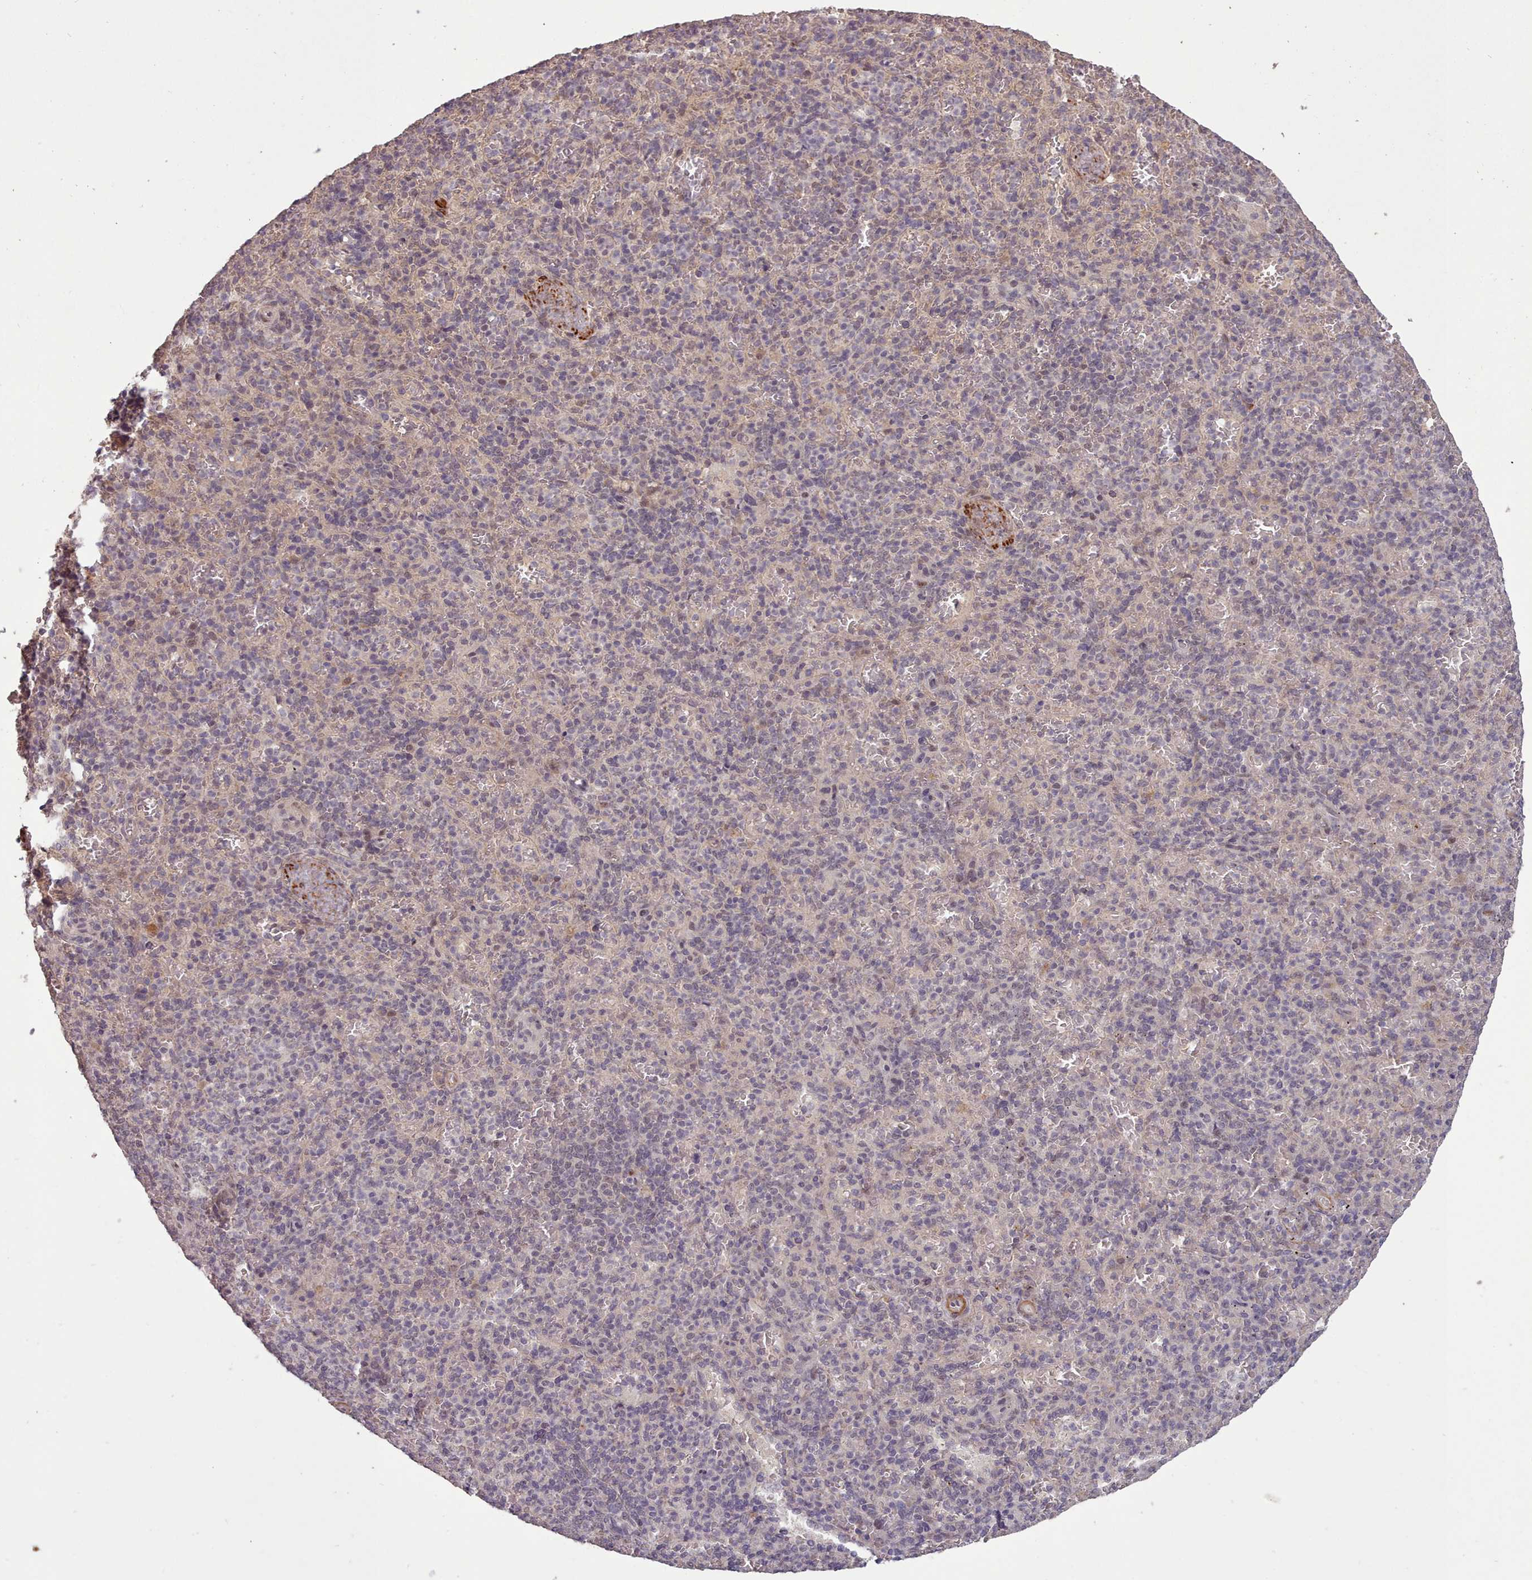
{"staining": {"intensity": "moderate", "quantity": "25%-75%", "location": "nuclear"}, "tissue": "spleen", "cell_type": "Cells in red pulp", "image_type": "normal", "snomed": [{"axis": "morphology", "description": "Normal tissue, NOS"}, {"axis": "topography", "description": "Spleen"}], "caption": "High-power microscopy captured an IHC histopathology image of normal spleen, revealing moderate nuclear staining in about 25%-75% of cells in red pulp.", "gene": "CDC6", "patient": {"sex": "female", "age": 74}}